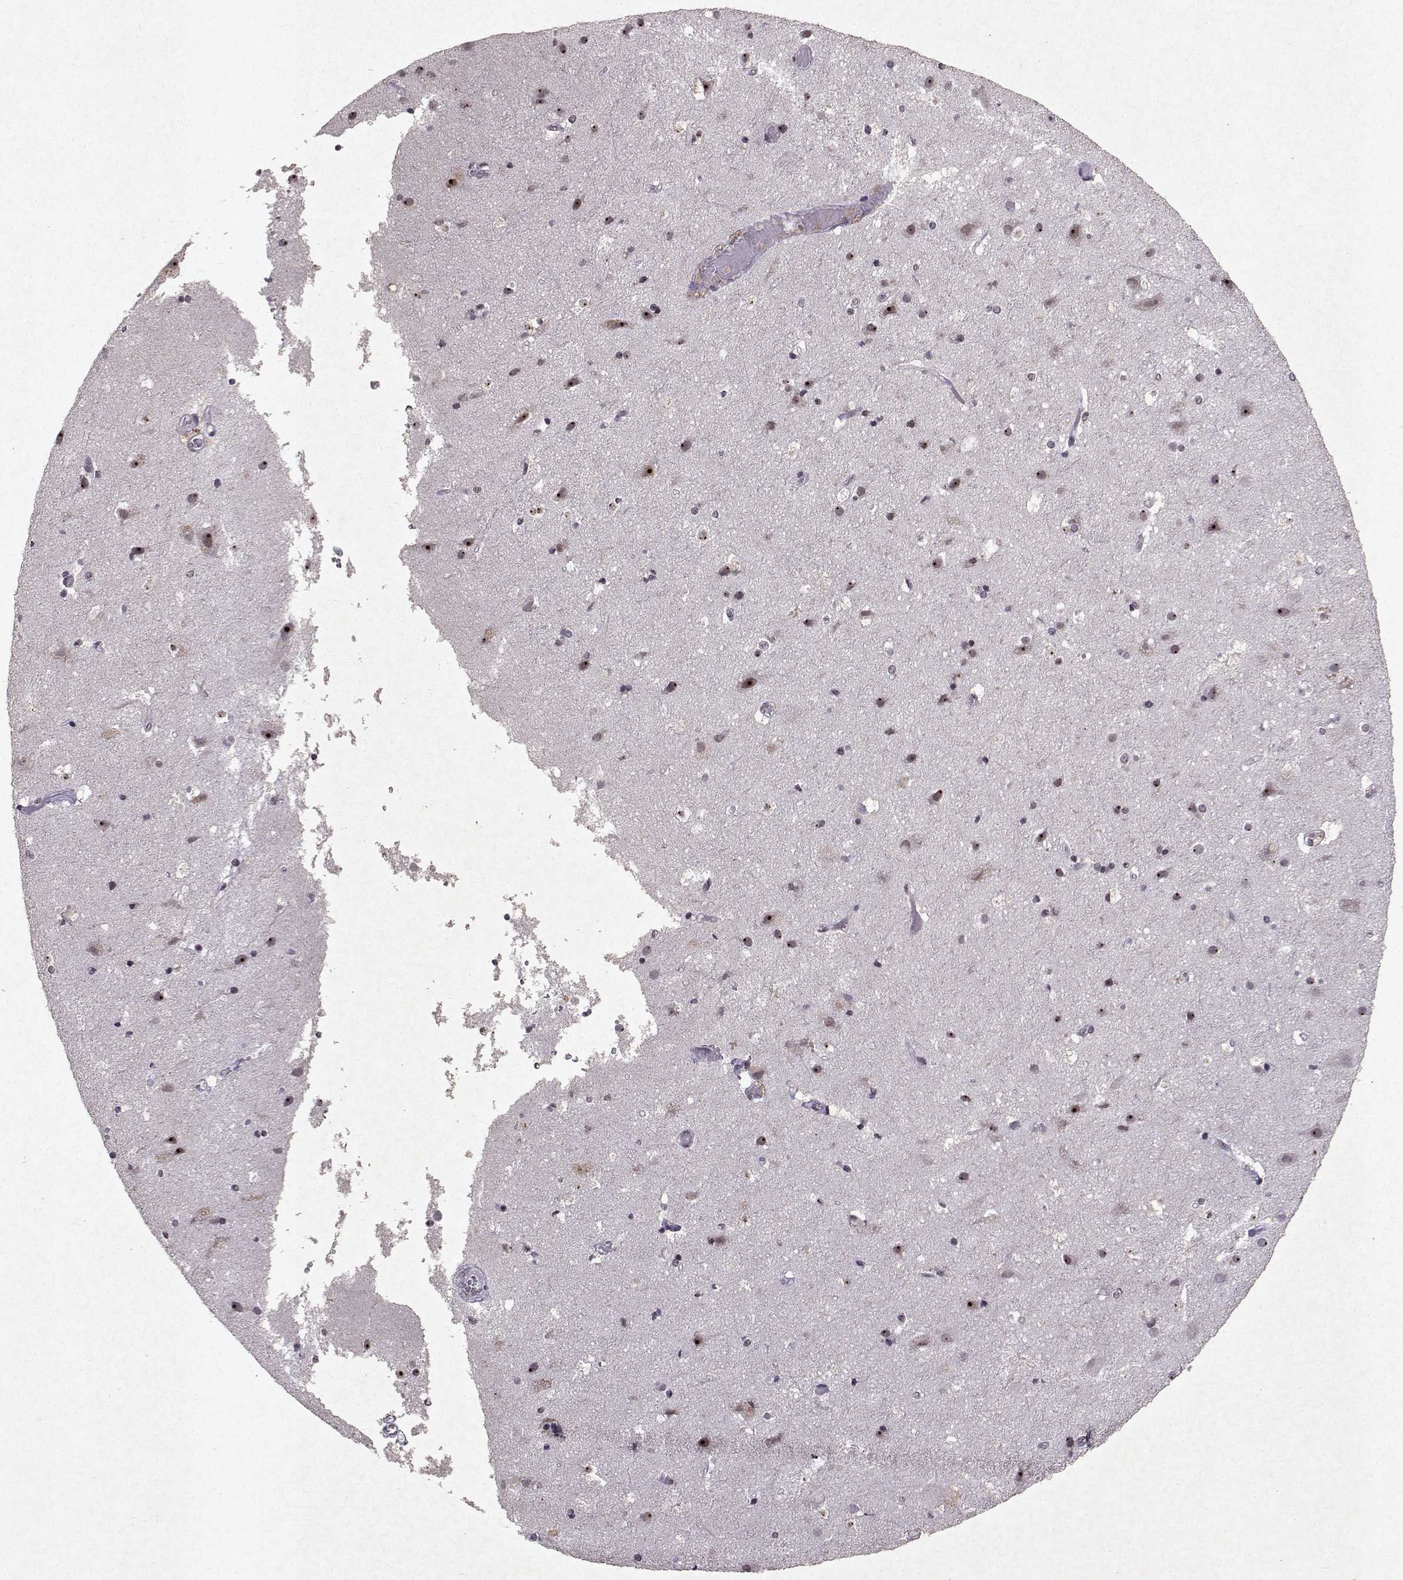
{"staining": {"intensity": "negative", "quantity": "none", "location": "none"}, "tissue": "cerebral cortex", "cell_type": "Endothelial cells", "image_type": "normal", "snomed": [{"axis": "morphology", "description": "Normal tissue, NOS"}, {"axis": "topography", "description": "Cerebral cortex"}], "caption": "This is a micrograph of immunohistochemistry (IHC) staining of benign cerebral cortex, which shows no staining in endothelial cells. (DAB immunohistochemistry (IHC) with hematoxylin counter stain).", "gene": "DDX56", "patient": {"sex": "female", "age": 52}}